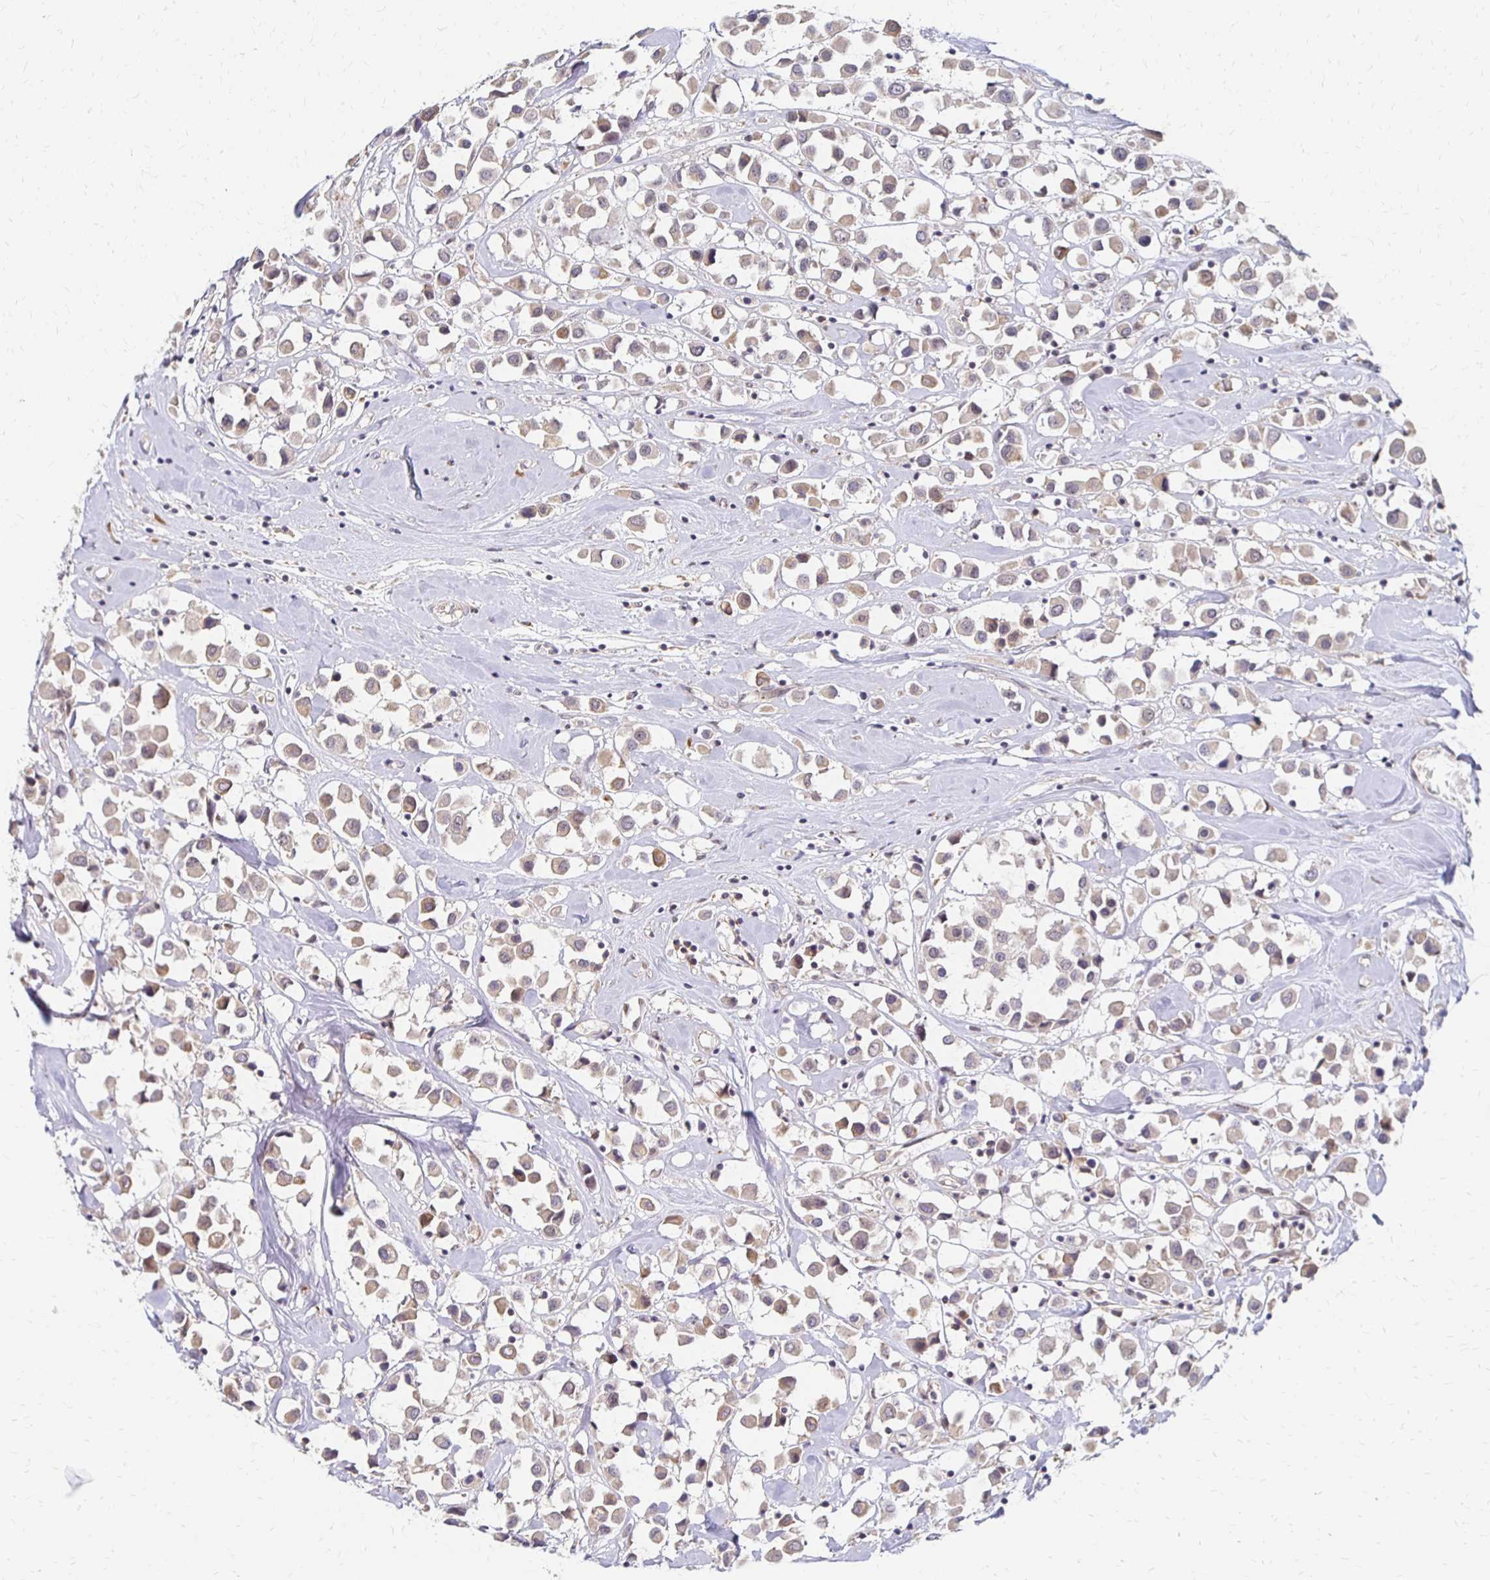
{"staining": {"intensity": "weak", "quantity": "25%-75%", "location": "cytoplasmic/membranous"}, "tissue": "breast cancer", "cell_type": "Tumor cells", "image_type": "cancer", "snomed": [{"axis": "morphology", "description": "Duct carcinoma"}, {"axis": "topography", "description": "Breast"}], "caption": "Intraductal carcinoma (breast) stained for a protein (brown) shows weak cytoplasmic/membranous positive positivity in approximately 25%-75% of tumor cells.", "gene": "PRKCB", "patient": {"sex": "female", "age": 61}}